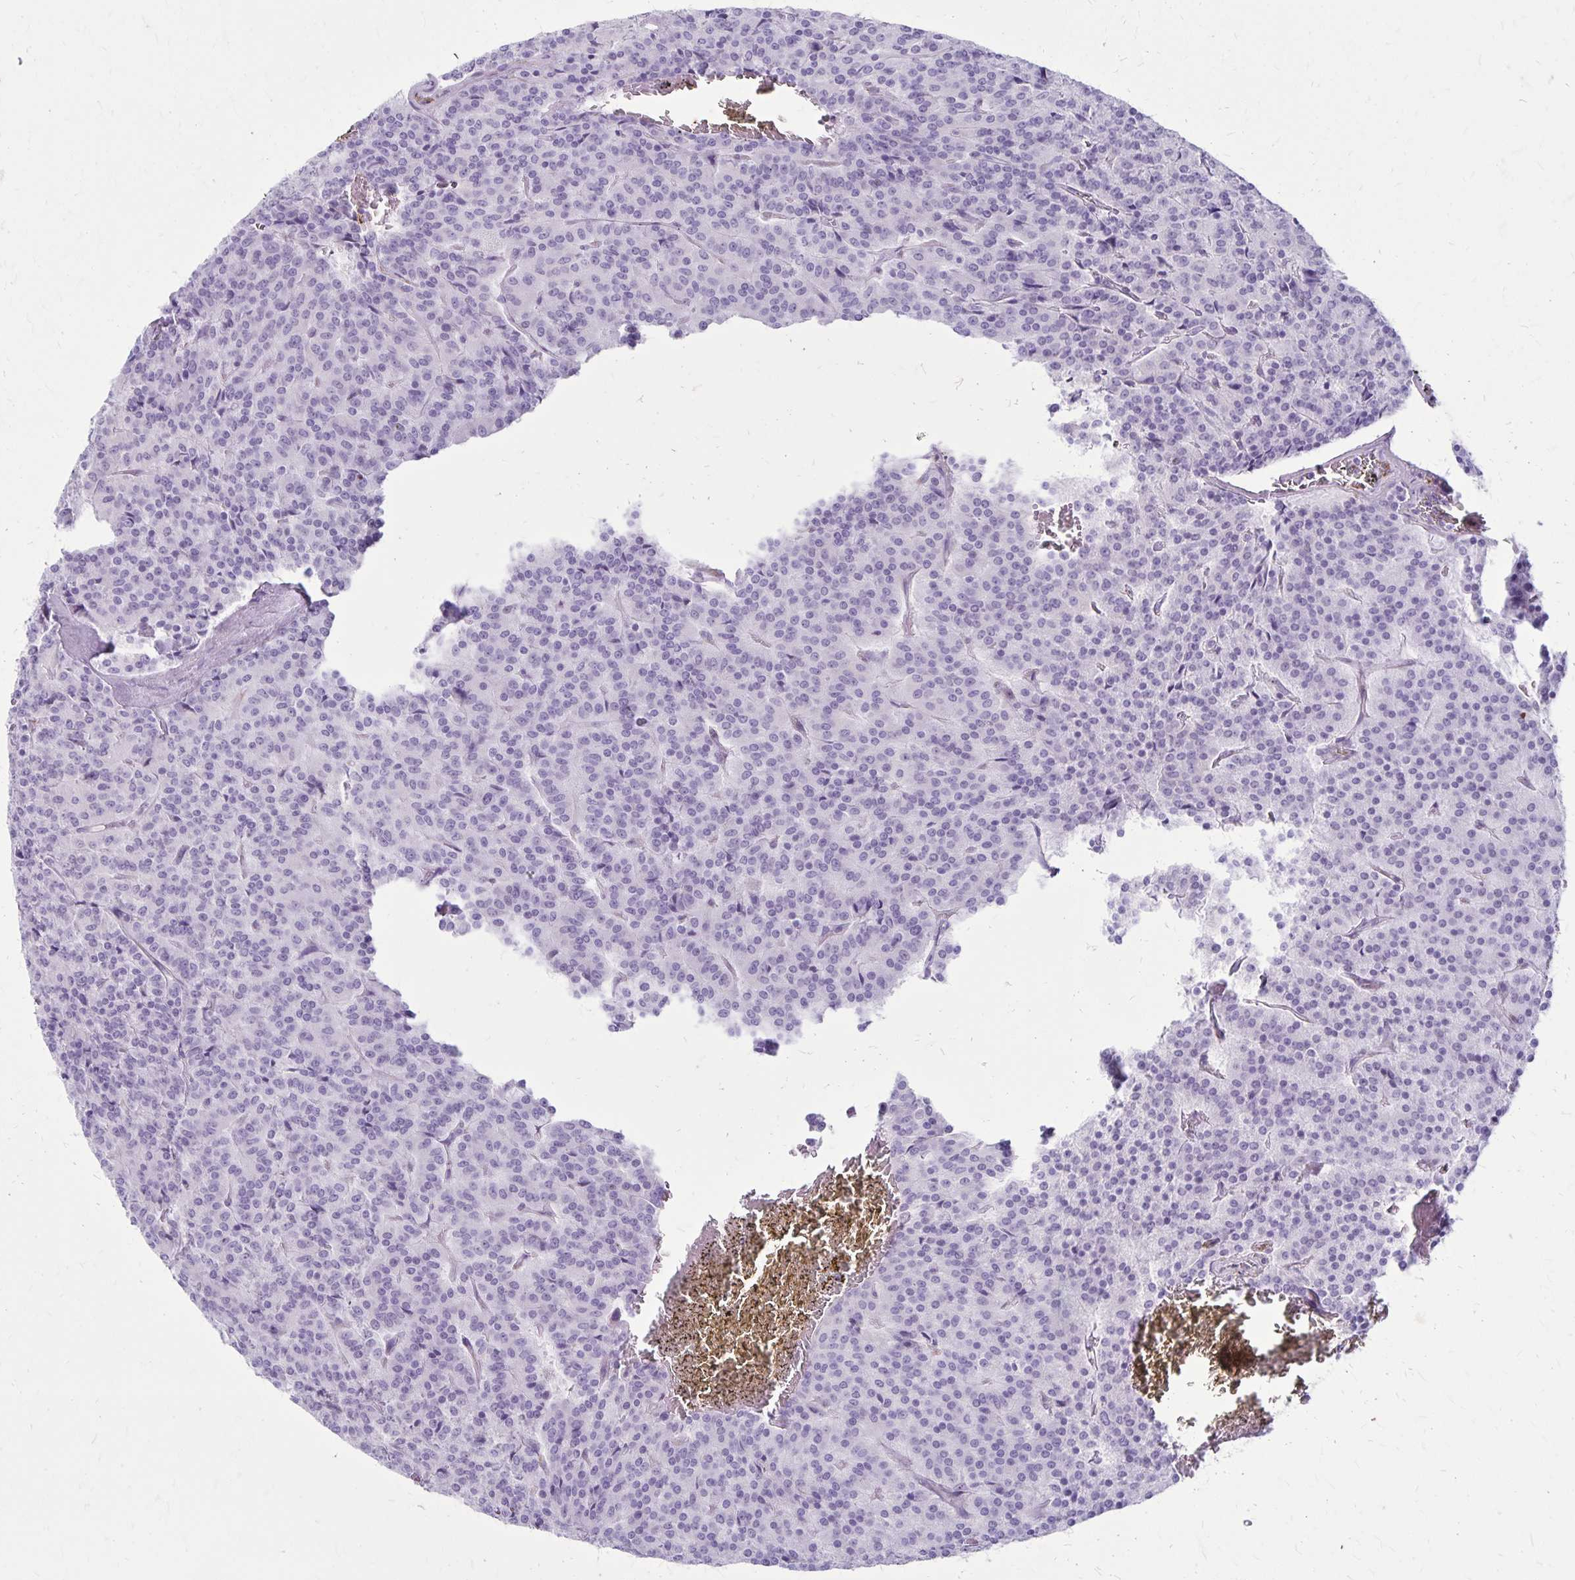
{"staining": {"intensity": "negative", "quantity": "none", "location": "none"}, "tissue": "carcinoid", "cell_type": "Tumor cells", "image_type": "cancer", "snomed": [{"axis": "morphology", "description": "Carcinoid, malignant, NOS"}, {"axis": "topography", "description": "Lung"}], "caption": "IHC of carcinoid shows no positivity in tumor cells.", "gene": "GP9", "patient": {"sex": "male", "age": 70}}